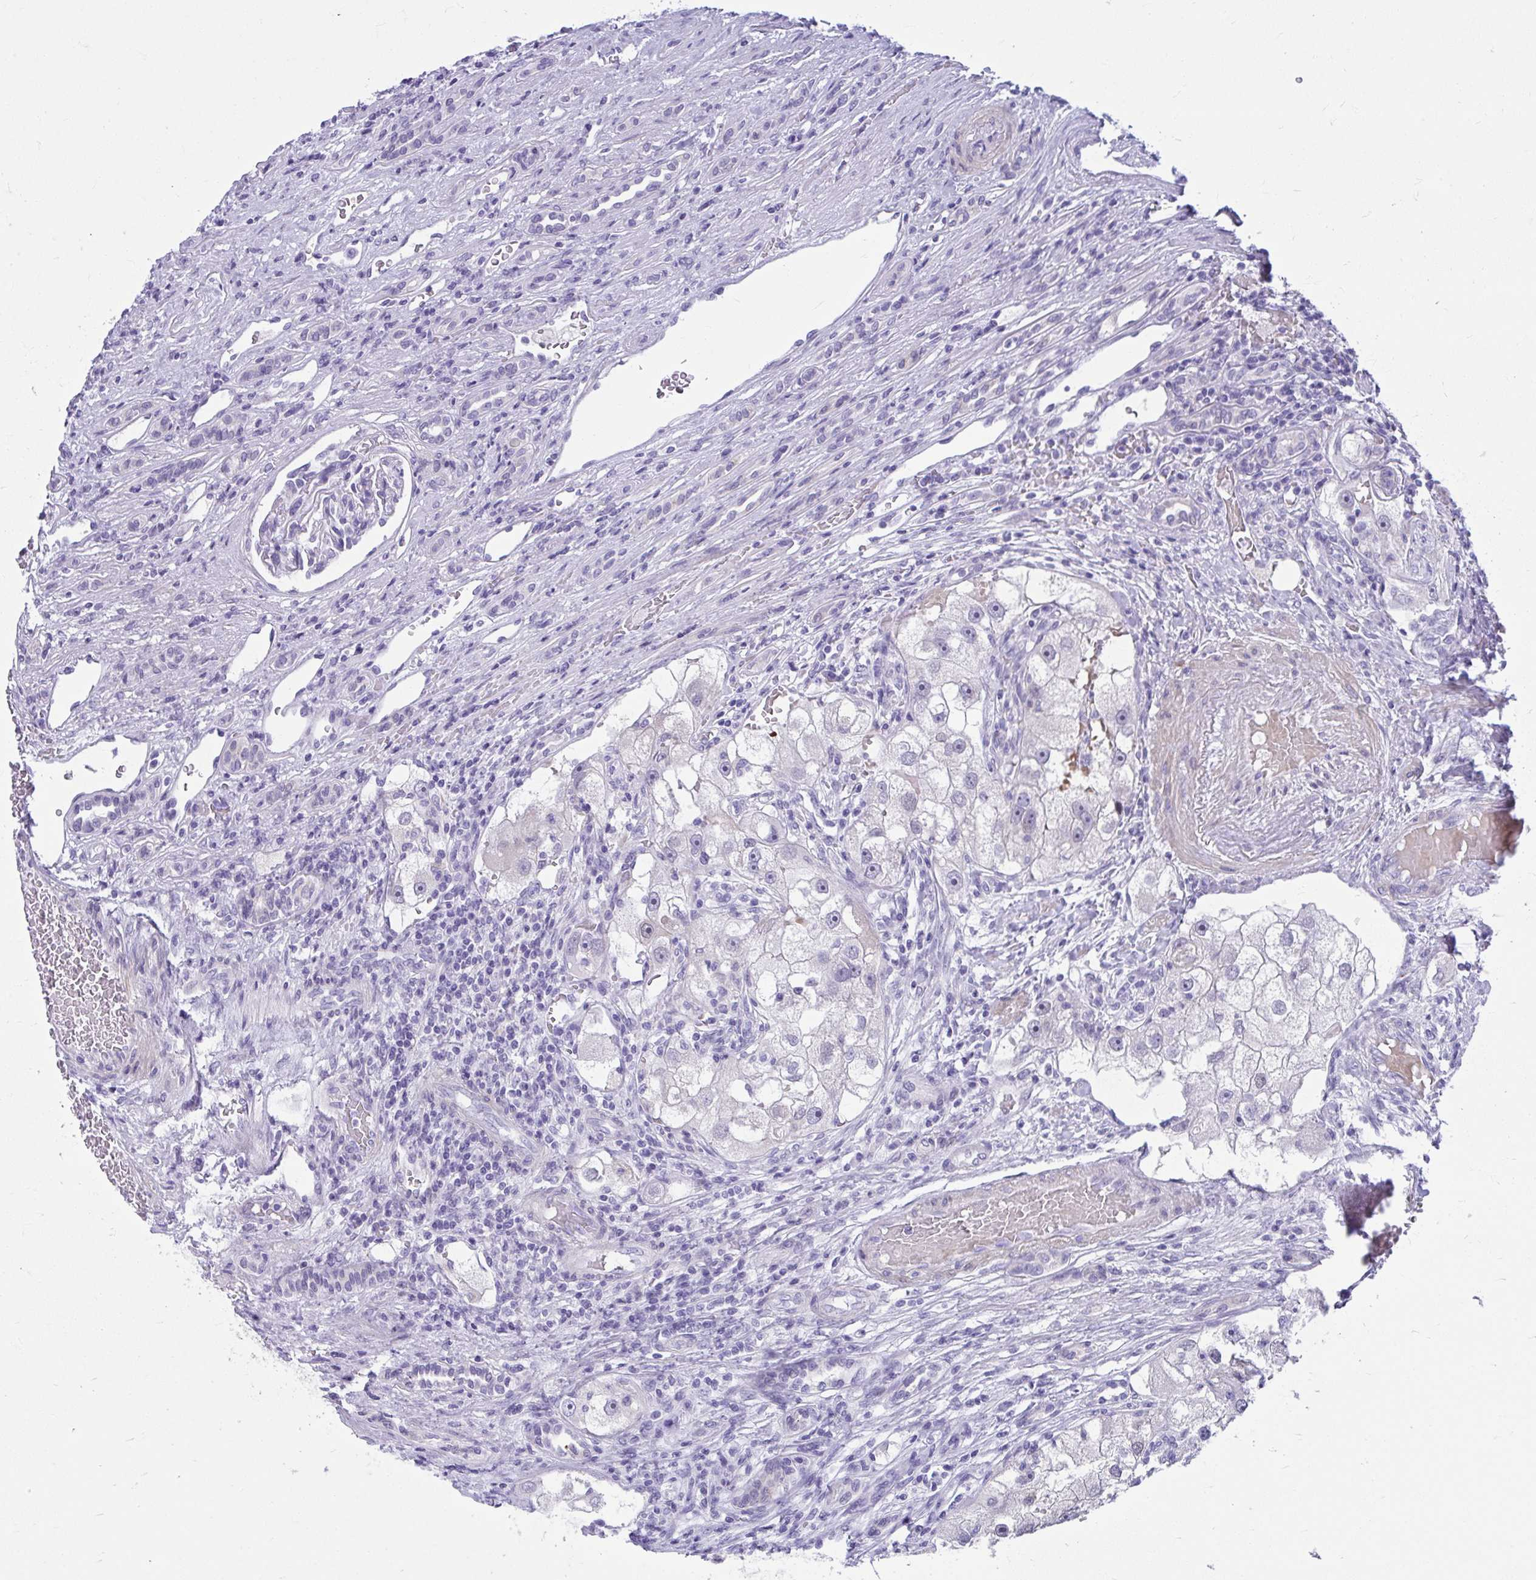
{"staining": {"intensity": "negative", "quantity": "none", "location": "none"}, "tissue": "renal cancer", "cell_type": "Tumor cells", "image_type": "cancer", "snomed": [{"axis": "morphology", "description": "Adenocarcinoma, NOS"}, {"axis": "topography", "description": "Kidney"}], "caption": "A micrograph of human renal adenocarcinoma is negative for staining in tumor cells.", "gene": "ISL1", "patient": {"sex": "male", "age": 63}}